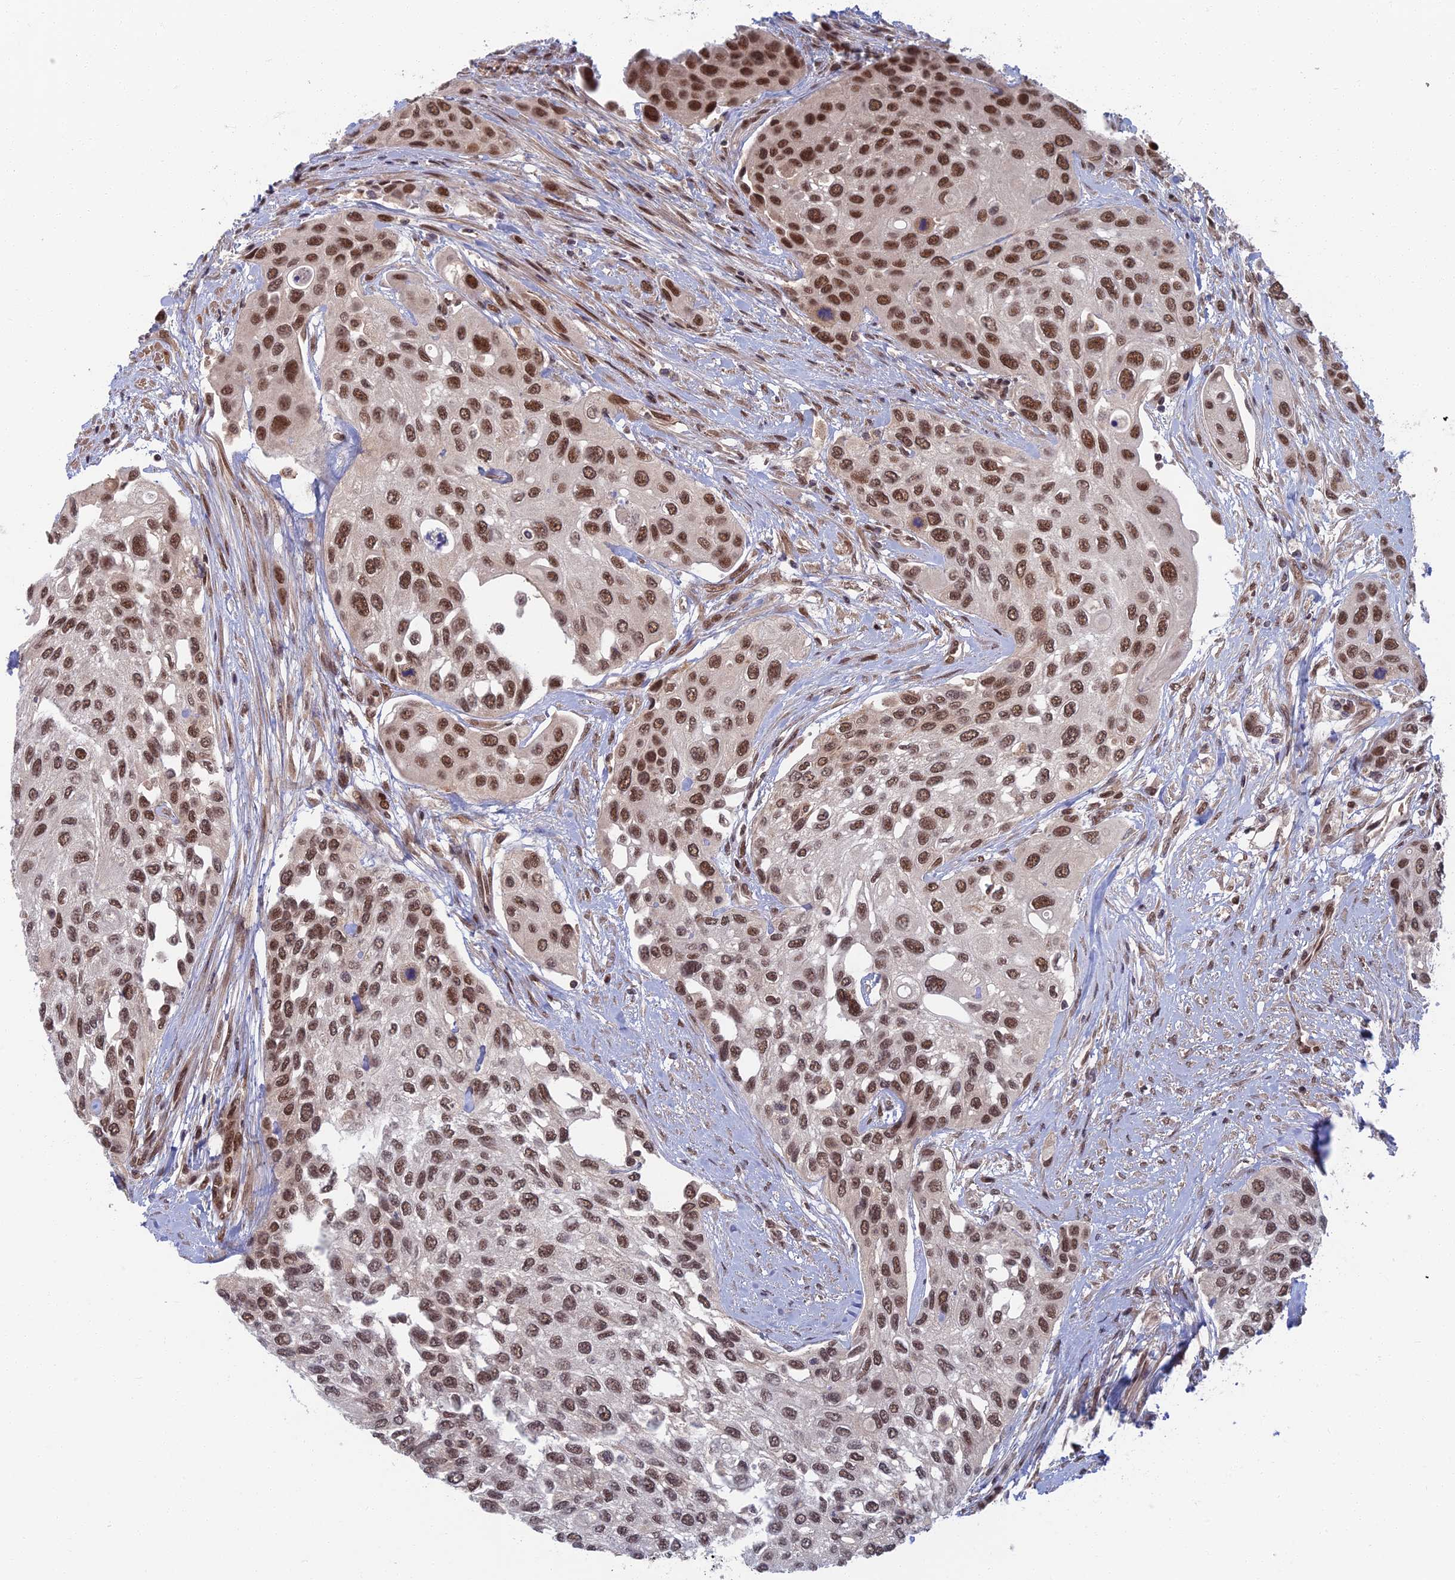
{"staining": {"intensity": "strong", "quantity": ">75%", "location": "nuclear"}, "tissue": "urothelial cancer", "cell_type": "Tumor cells", "image_type": "cancer", "snomed": [{"axis": "morphology", "description": "Normal tissue, NOS"}, {"axis": "morphology", "description": "Urothelial carcinoma, High grade"}, {"axis": "topography", "description": "Vascular tissue"}, {"axis": "topography", "description": "Urinary bladder"}], "caption": "The immunohistochemical stain highlights strong nuclear positivity in tumor cells of urothelial cancer tissue.", "gene": "TCEA2", "patient": {"sex": "female", "age": 56}}